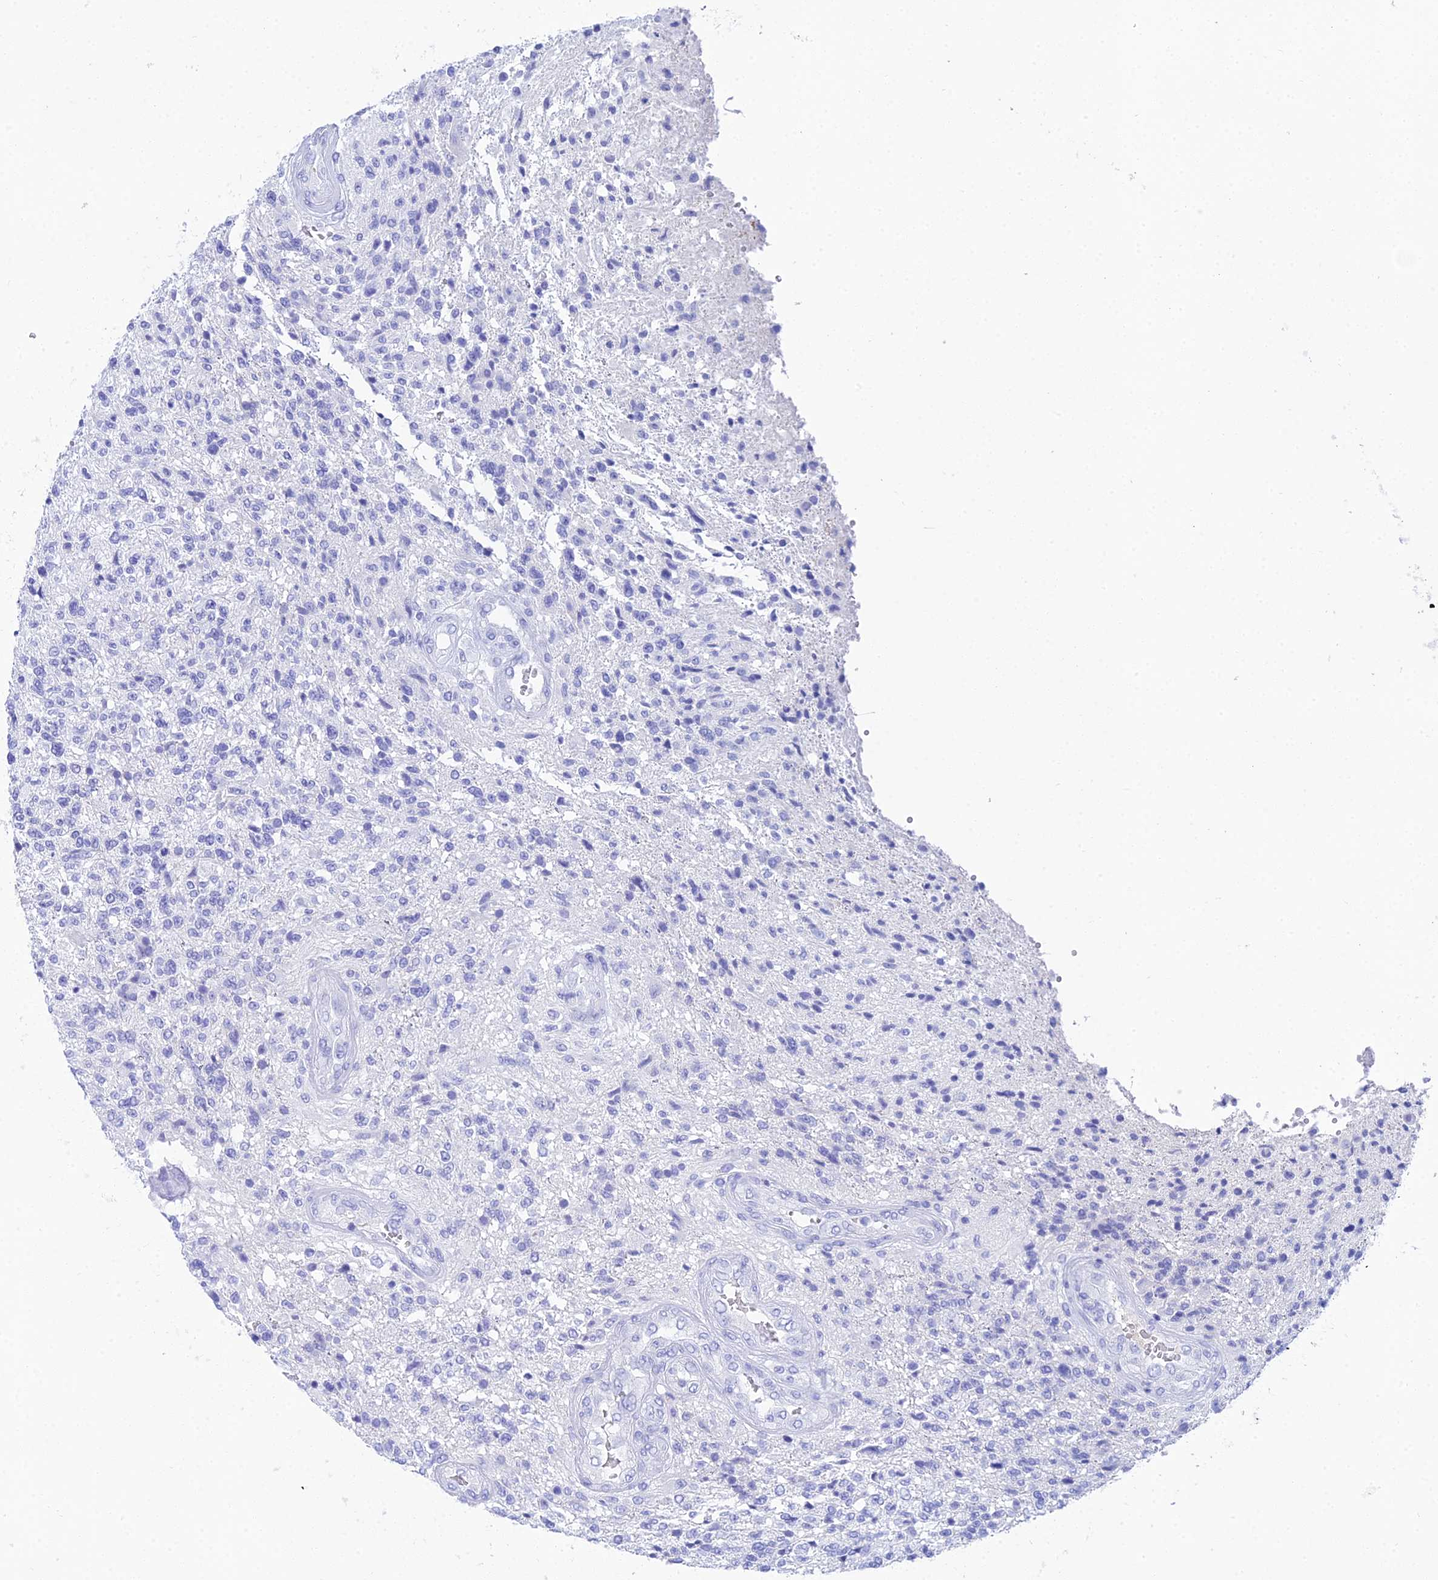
{"staining": {"intensity": "negative", "quantity": "none", "location": "none"}, "tissue": "glioma", "cell_type": "Tumor cells", "image_type": "cancer", "snomed": [{"axis": "morphology", "description": "Glioma, malignant, High grade"}, {"axis": "topography", "description": "Brain"}], "caption": "A high-resolution micrograph shows immunohistochemistry staining of malignant glioma (high-grade), which exhibits no significant staining in tumor cells. Brightfield microscopy of IHC stained with DAB (3,3'-diaminobenzidine) (brown) and hematoxylin (blue), captured at high magnification.", "gene": "REG1A", "patient": {"sex": "male", "age": 56}}